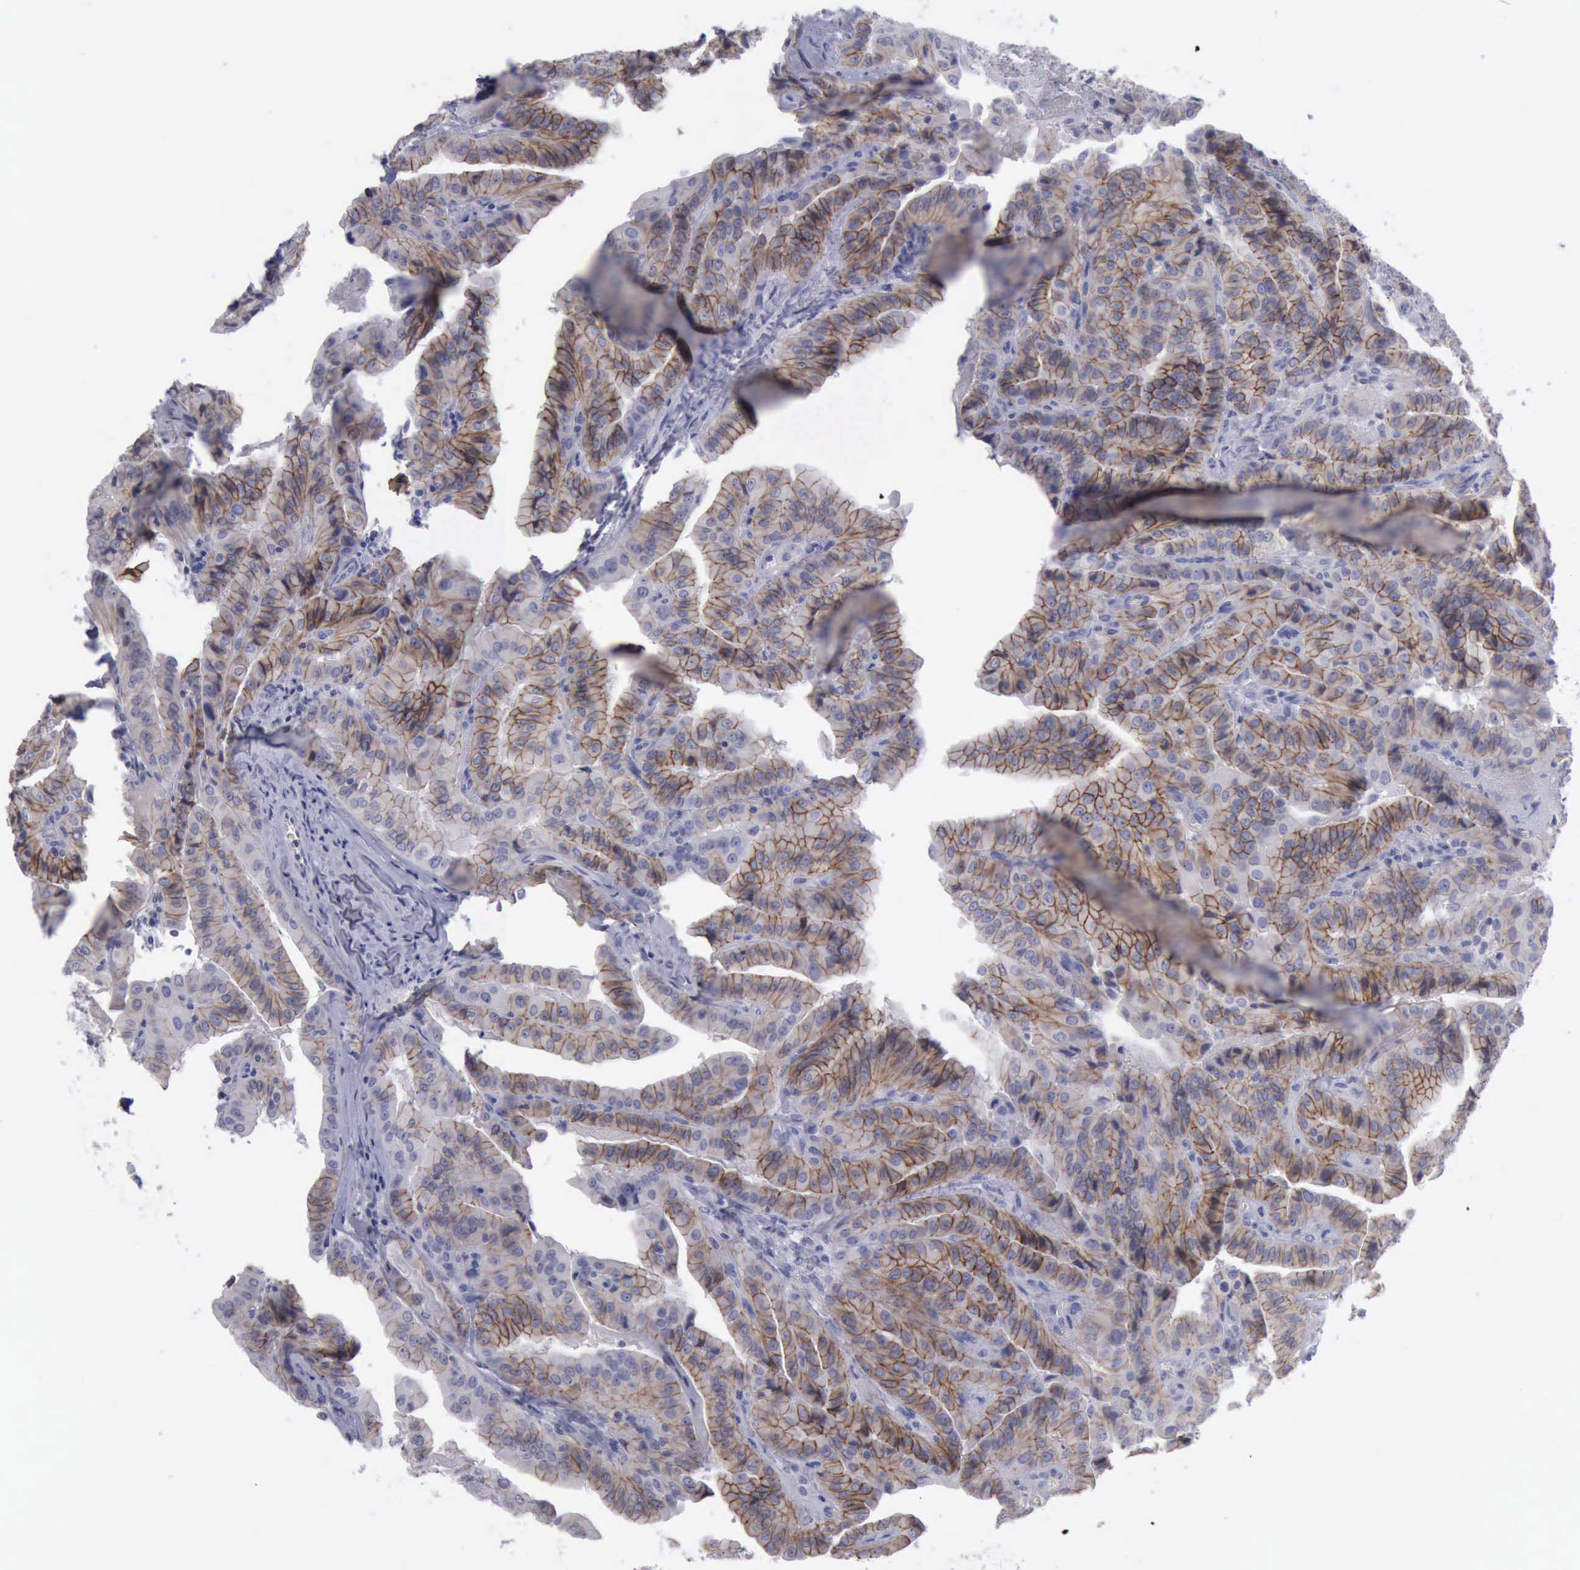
{"staining": {"intensity": "moderate", "quantity": ">75%", "location": "cytoplasmic/membranous"}, "tissue": "thyroid cancer", "cell_type": "Tumor cells", "image_type": "cancer", "snomed": [{"axis": "morphology", "description": "Papillary adenocarcinoma, NOS"}, {"axis": "topography", "description": "Thyroid gland"}], "caption": "Immunohistochemical staining of thyroid papillary adenocarcinoma exhibits moderate cytoplasmic/membranous protein positivity in approximately >75% of tumor cells.", "gene": "CDH2", "patient": {"sex": "female", "age": 71}}